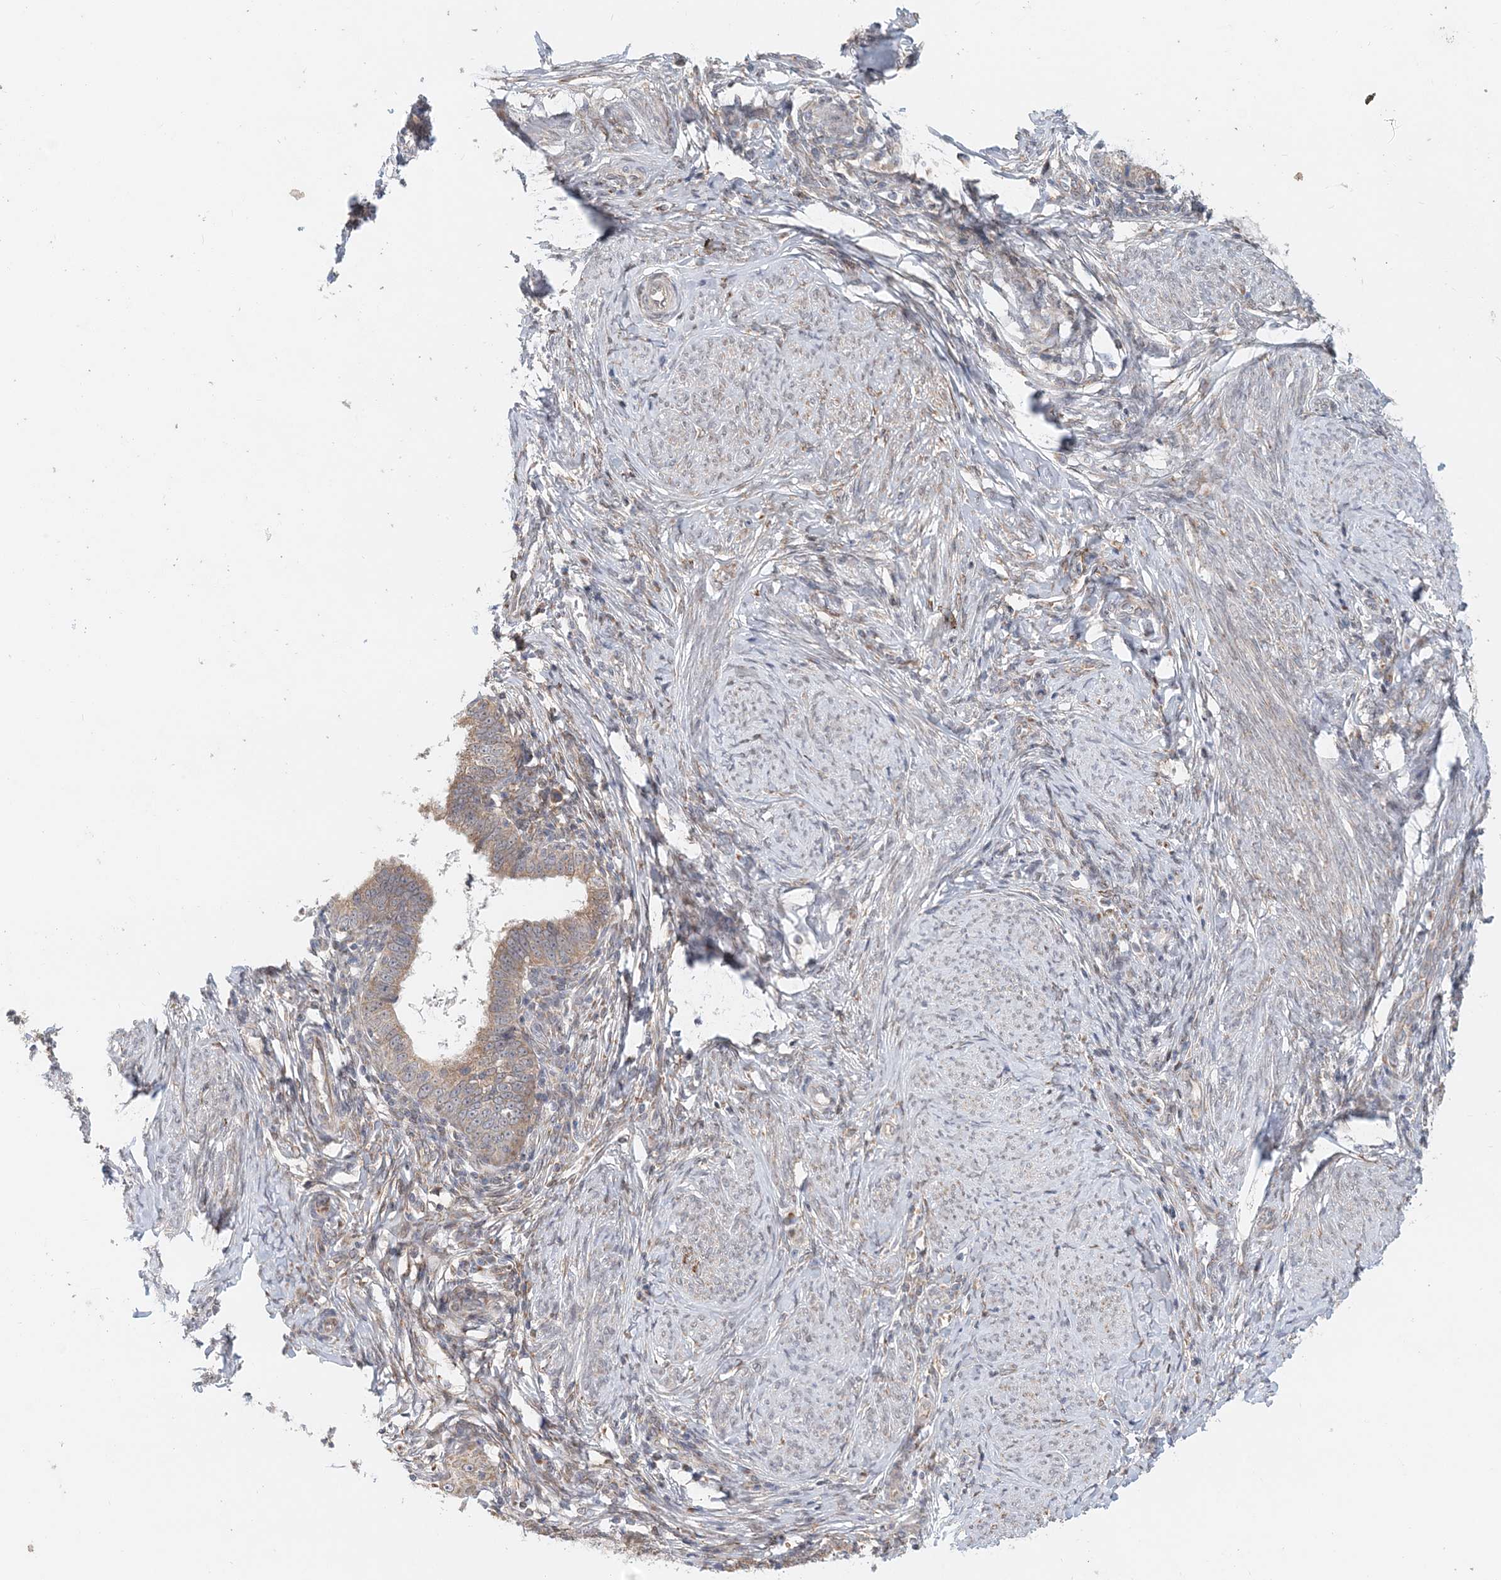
{"staining": {"intensity": "moderate", "quantity": ">75%", "location": "cytoplasmic/membranous"}, "tissue": "cervical cancer", "cell_type": "Tumor cells", "image_type": "cancer", "snomed": [{"axis": "morphology", "description": "Adenocarcinoma, NOS"}, {"axis": "topography", "description": "Cervix"}], "caption": "Immunohistochemical staining of human adenocarcinoma (cervical) reveals moderate cytoplasmic/membranous protein expression in about >75% of tumor cells.", "gene": "PCYOX1L", "patient": {"sex": "female", "age": 36}}